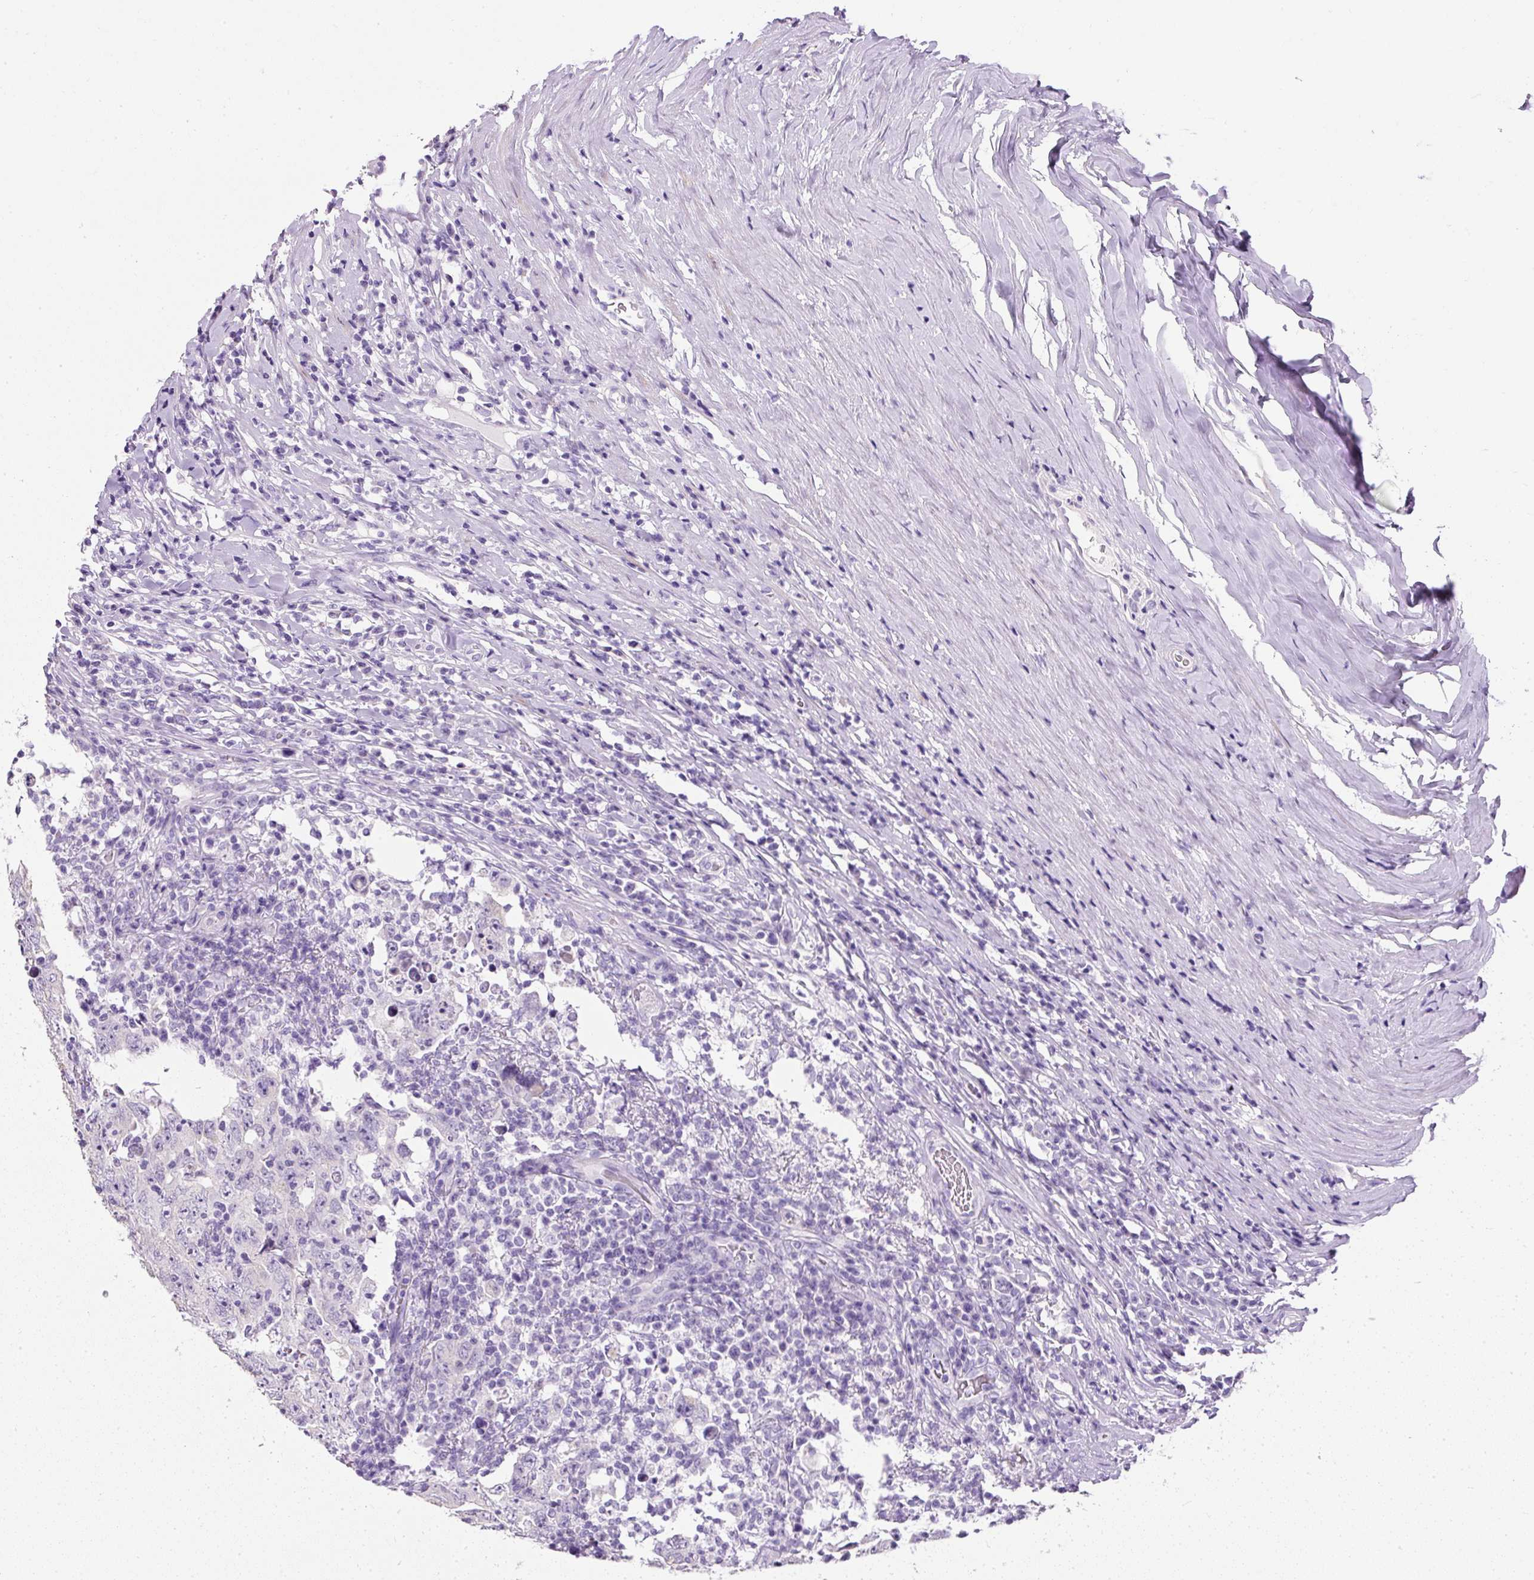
{"staining": {"intensity": "negative", "quantity": "none", "location": "none"}, "tissue": "testis cancer", "cell_type": "Tumor cells", "image_type": "cancer", "snomed": [{"axis": "morphology", "description": "Carcinoma, Embryonal, NOS"}, {"axis": "topography", "description": "Testis"}], "caption": "Protein analysis of testis embryonal carcinoma demonstrates no significant staining in tumor cells.", "gene": "C2CD4C", "patient": {"sex": "male", "age": 26}}